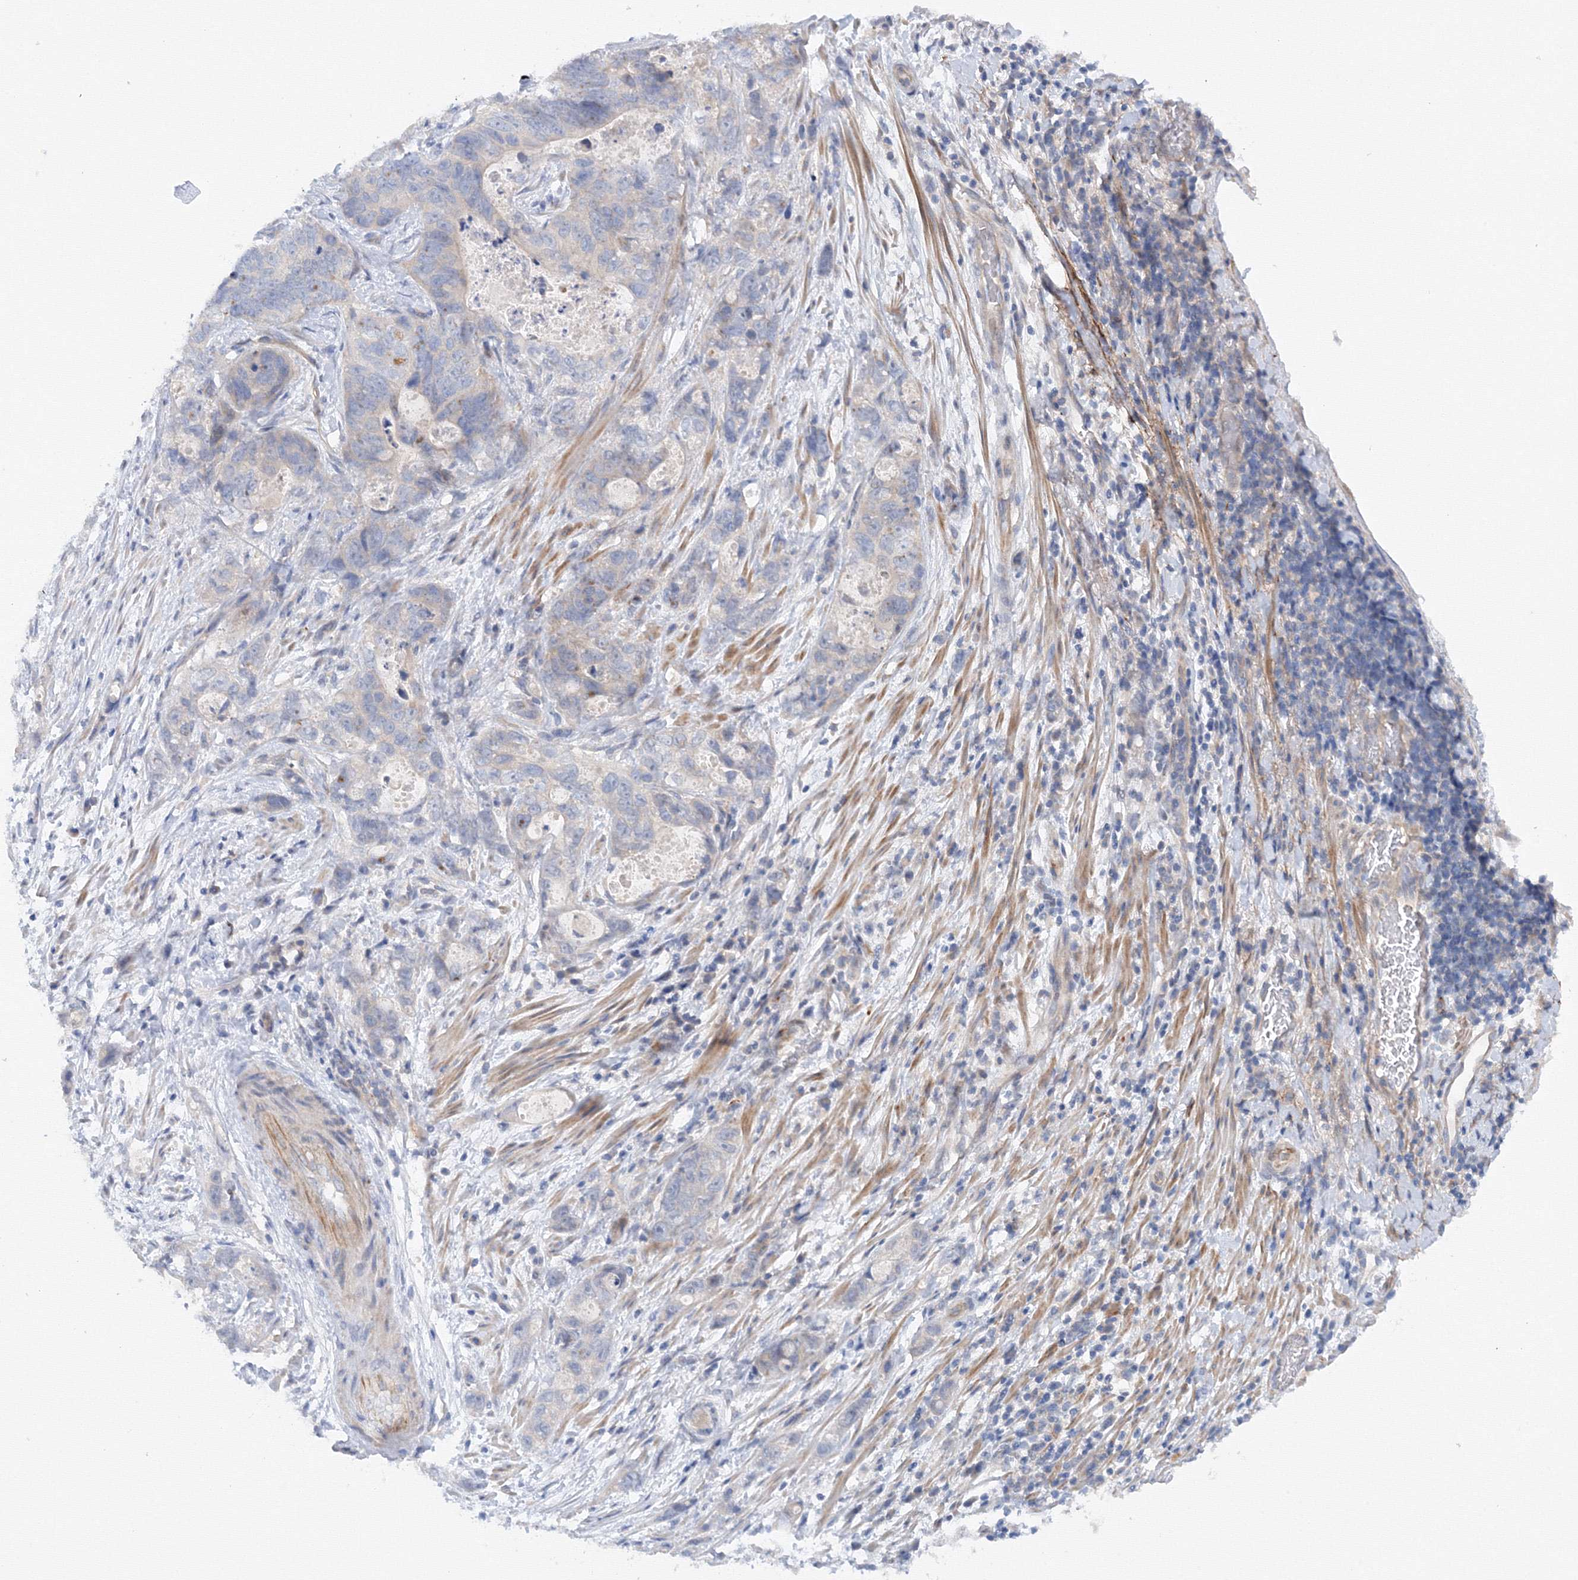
{"staining": {"intensity": "negative", "quantity": "none", "location": "none"}, "tissue": "stomach cancer", "cell_type": "Tumor cells", "image_type": "cancer", "snomed": [{"axis": "morphology", "description": "Normal tissue, NOS"}, {"axis": "morphology", "description": "Adenocarcinoma, NOS"}, {"axis": "topography", "description": "Stomach"}], "caption": "Immunohistochemical staining of human stomach adenocarcinoma reveals no significant expression in tumor cells.", "gene": "DIS3L2", "patient": {"sex": "female", "age": 89}}